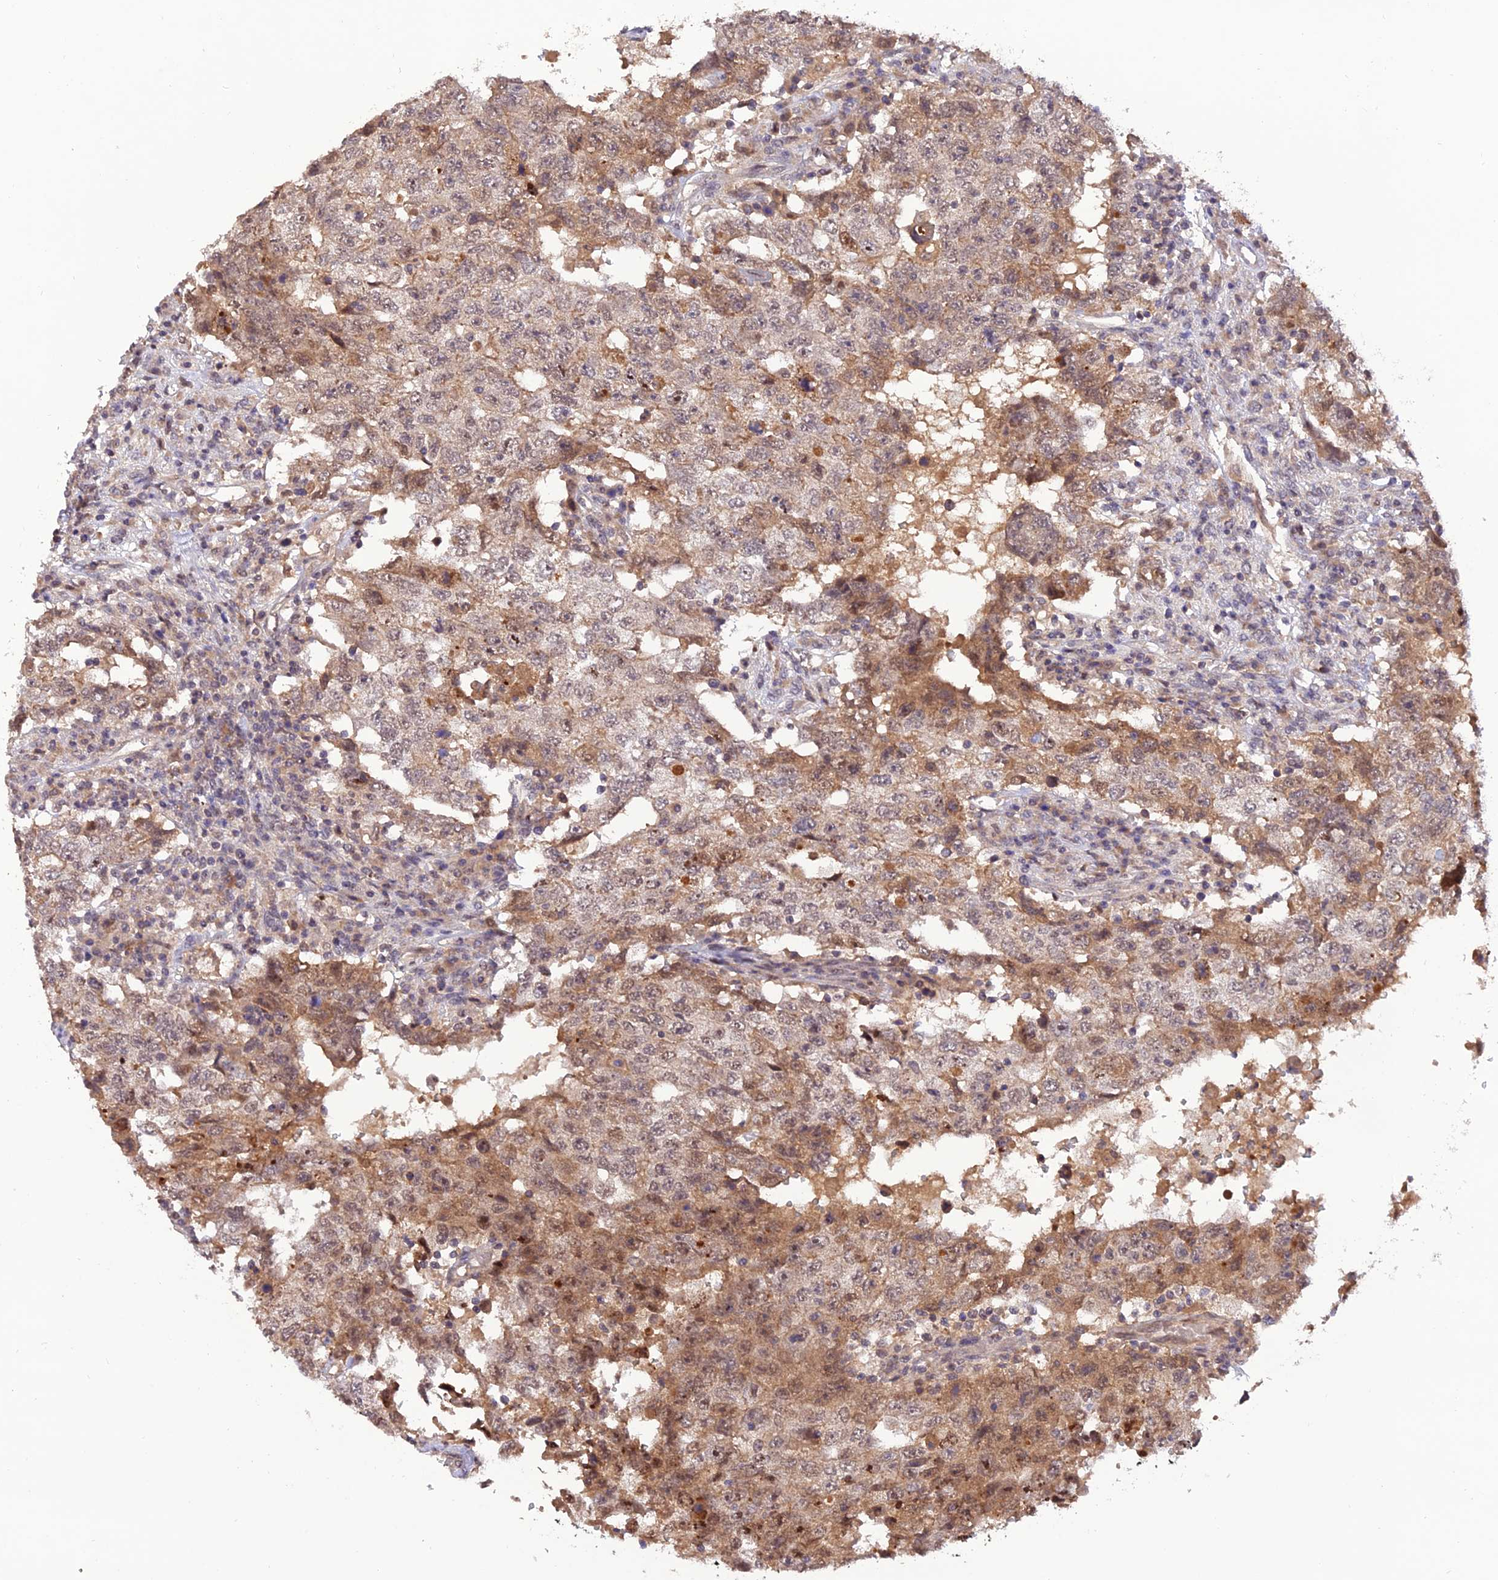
{"staining": {"intensity": "moderate", "quantity": "25%-75%", "location": "cytoplasmic/membranous"}, "tissue": "testis cancer", "cell_type": "Tumor cells", "image_type": "cancer", "snomed": [{"axis": "morphology", "description": "Carcinoma, Embryonal, NOS"}, {"axis": "topography", "description": "Testis"}], "caption": "The histopathology image exhibits a brown stain indicating the presence of a protein in the cytoplasmic/membranous of tumor cells in testis cancer (embryonal carcinoma).", "gene": "REV1", "patient": {"sex": "male", "age": 26}}